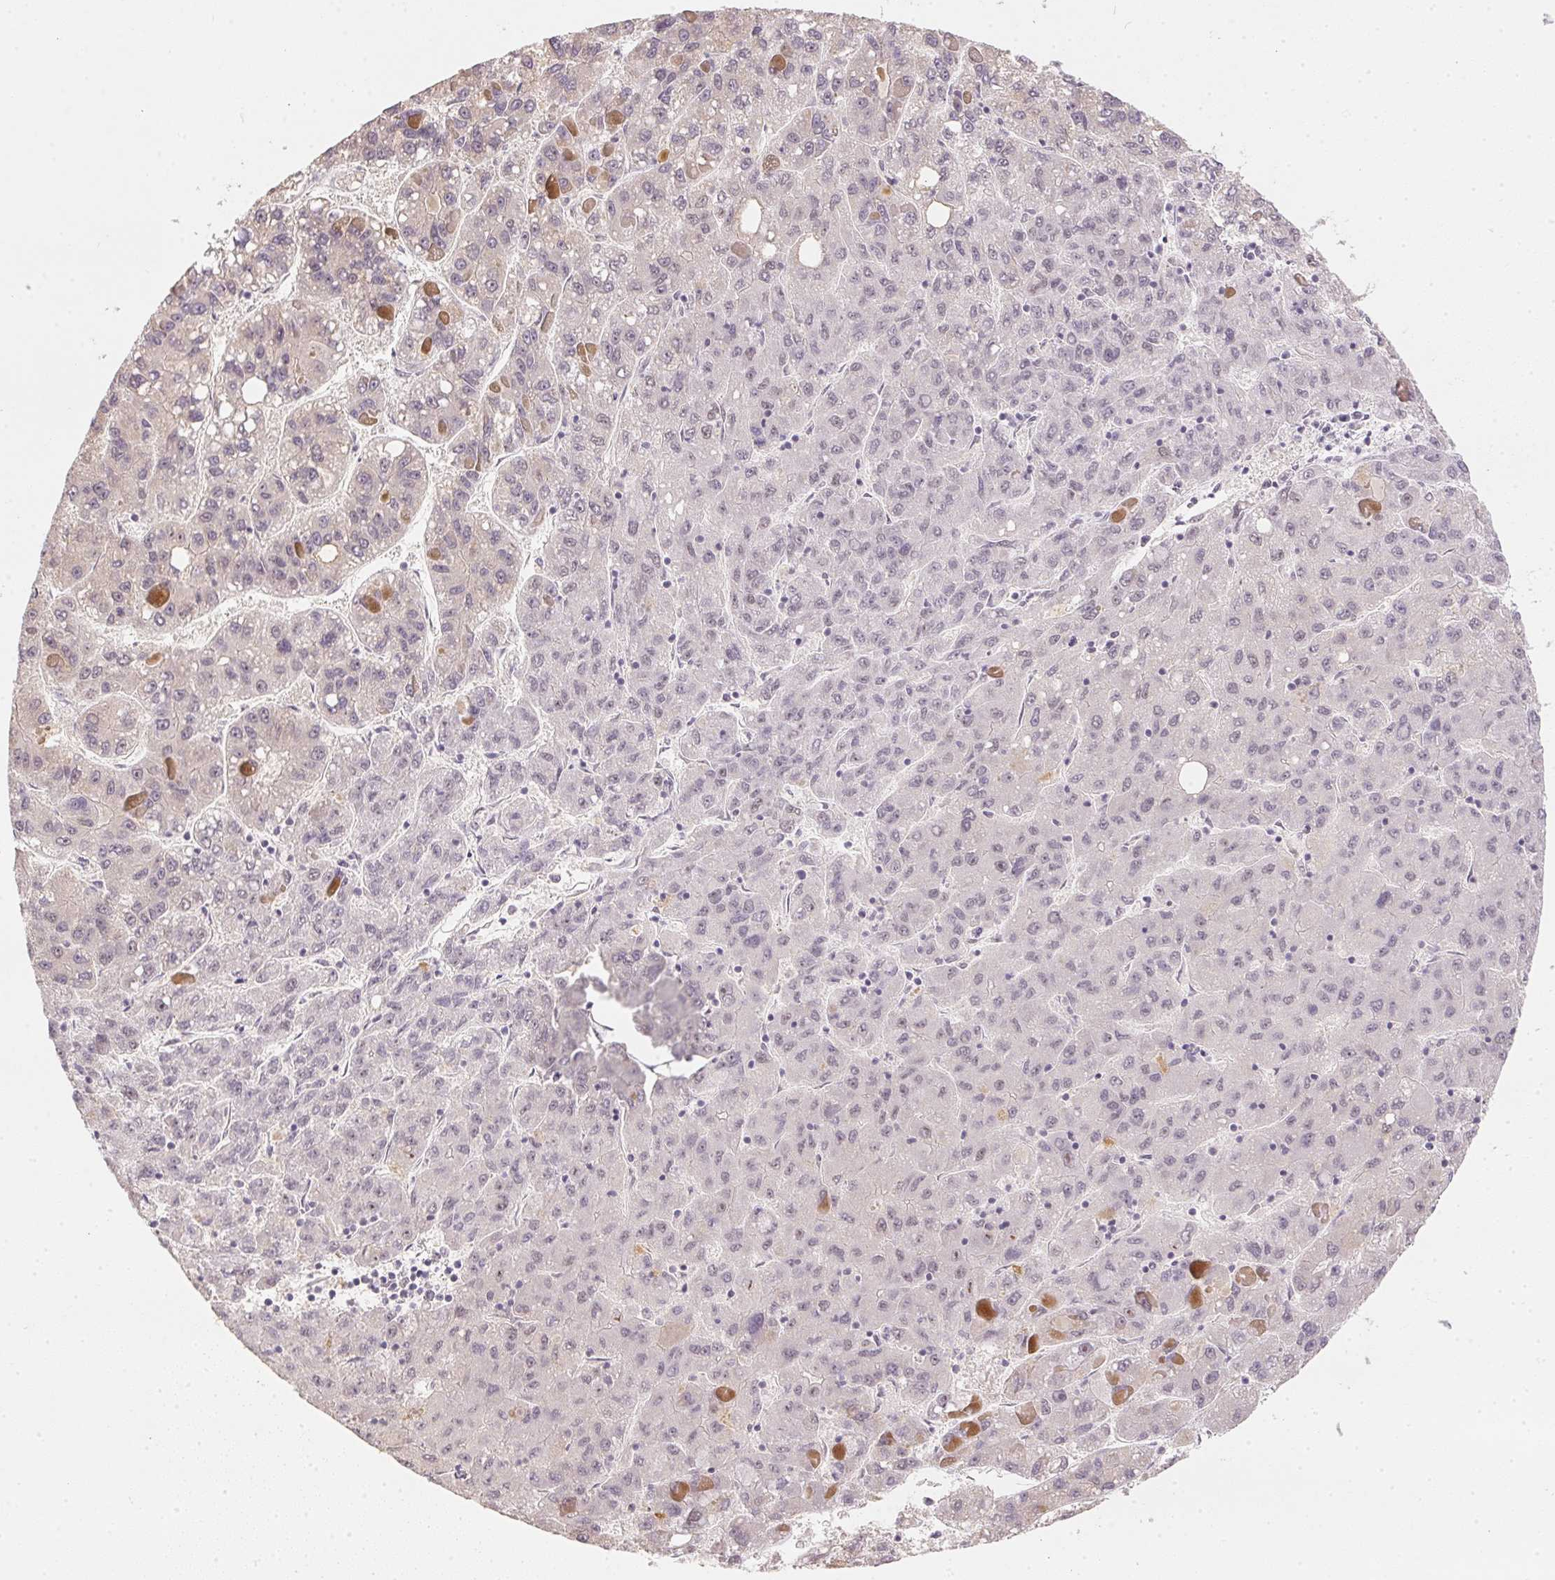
{"staining": {"intensity": "negative", "quantity": "none", "location": "none"}, "tissue": "liver cancer", "cell_type": "Tumor cells", "image_type": "cancer", "snomed": [{"axis": "morphology", "description": "Carcinoma, Hepatocellular, NOS"}, {"axis": "topography", "description": "Liver"}], "caption": "Immunohistochemistry (IHC) of human liver cancer exhibits no expression in tumor cells.", "gene": "KDM4D", "patient": {"sex": "female", "age": 82}}